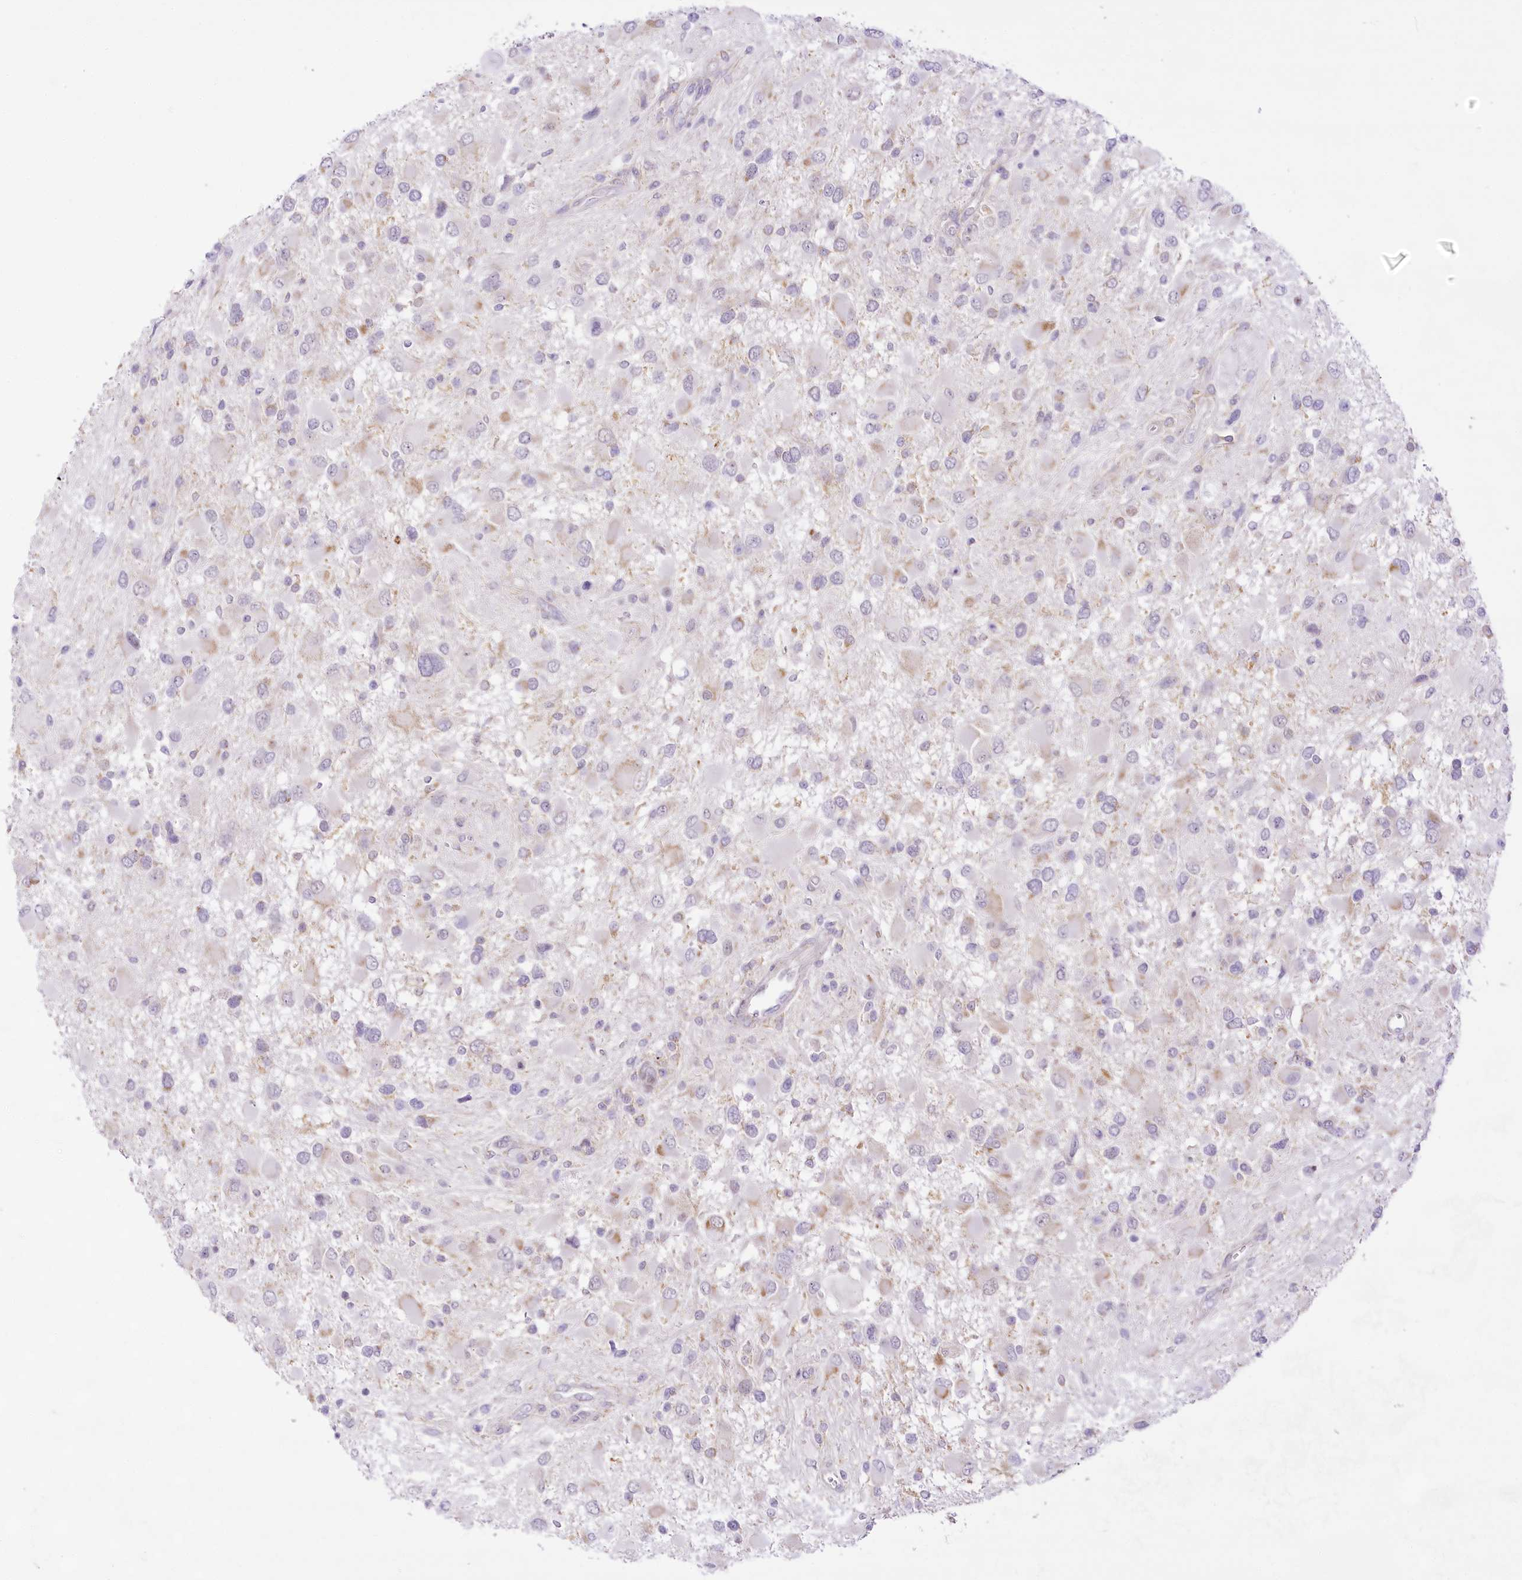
{"staining": {"intensity": "weak", "quantity": "<25%", "location": "cytoplasmic/membranous"}, "tissue": "glioma", "cell_type": "Tumor cells", "image_type": "cancer", "snomed": [{"axis": "morphology", "description": "Glioma, malignant, High grade"}, {"axis": "topography", "description": "Brain"}], "caption": "Immunohistochemistry histopathology image of neoplastic tissue: human glioma stained with DAB displays no significant protein expression in tumor cells. (Immunohistochemistry (ihc), brightfield microscopy, high magnification).", "gene": "CCDC30", "patient": {"sex": "male", "age": 53}}